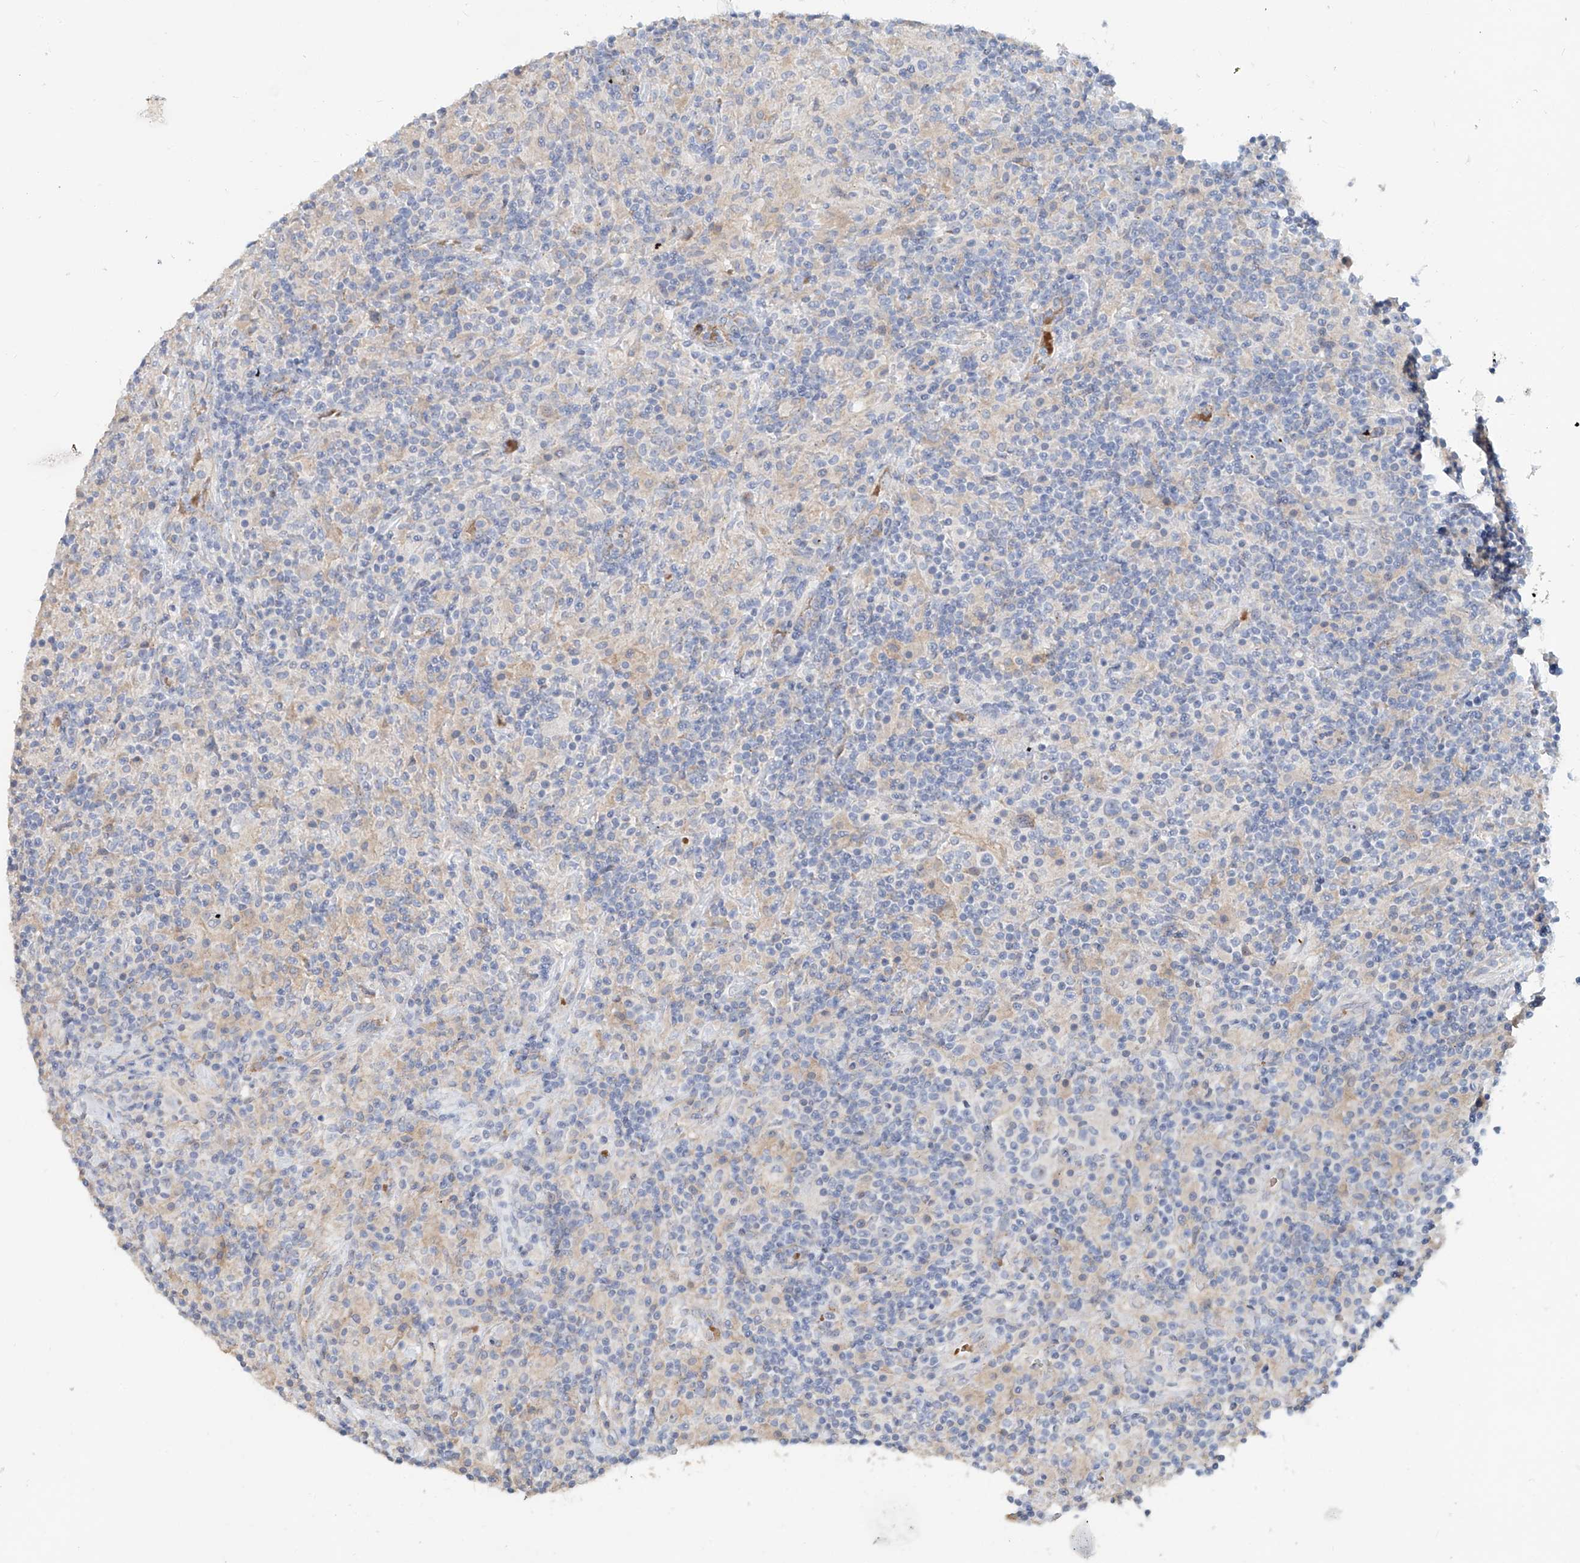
{"staining": {"intensity": "negative", "quantity": "none", "location": "none"}, "tissue": "lymphoma", "cell_type": "Tumor cells", "image_type": "cancer", "snomed": [{"axis": "morphology", "description": "Hodgkin's disease, NOS"}, {"axis": "topography", "description": "Lymph node"}], "caption": "Tumor cells show no significant protein positivity in Hodgkin's disease.", "gene": "TRIM47", "patient": {"sex": "male", "age": 70}}